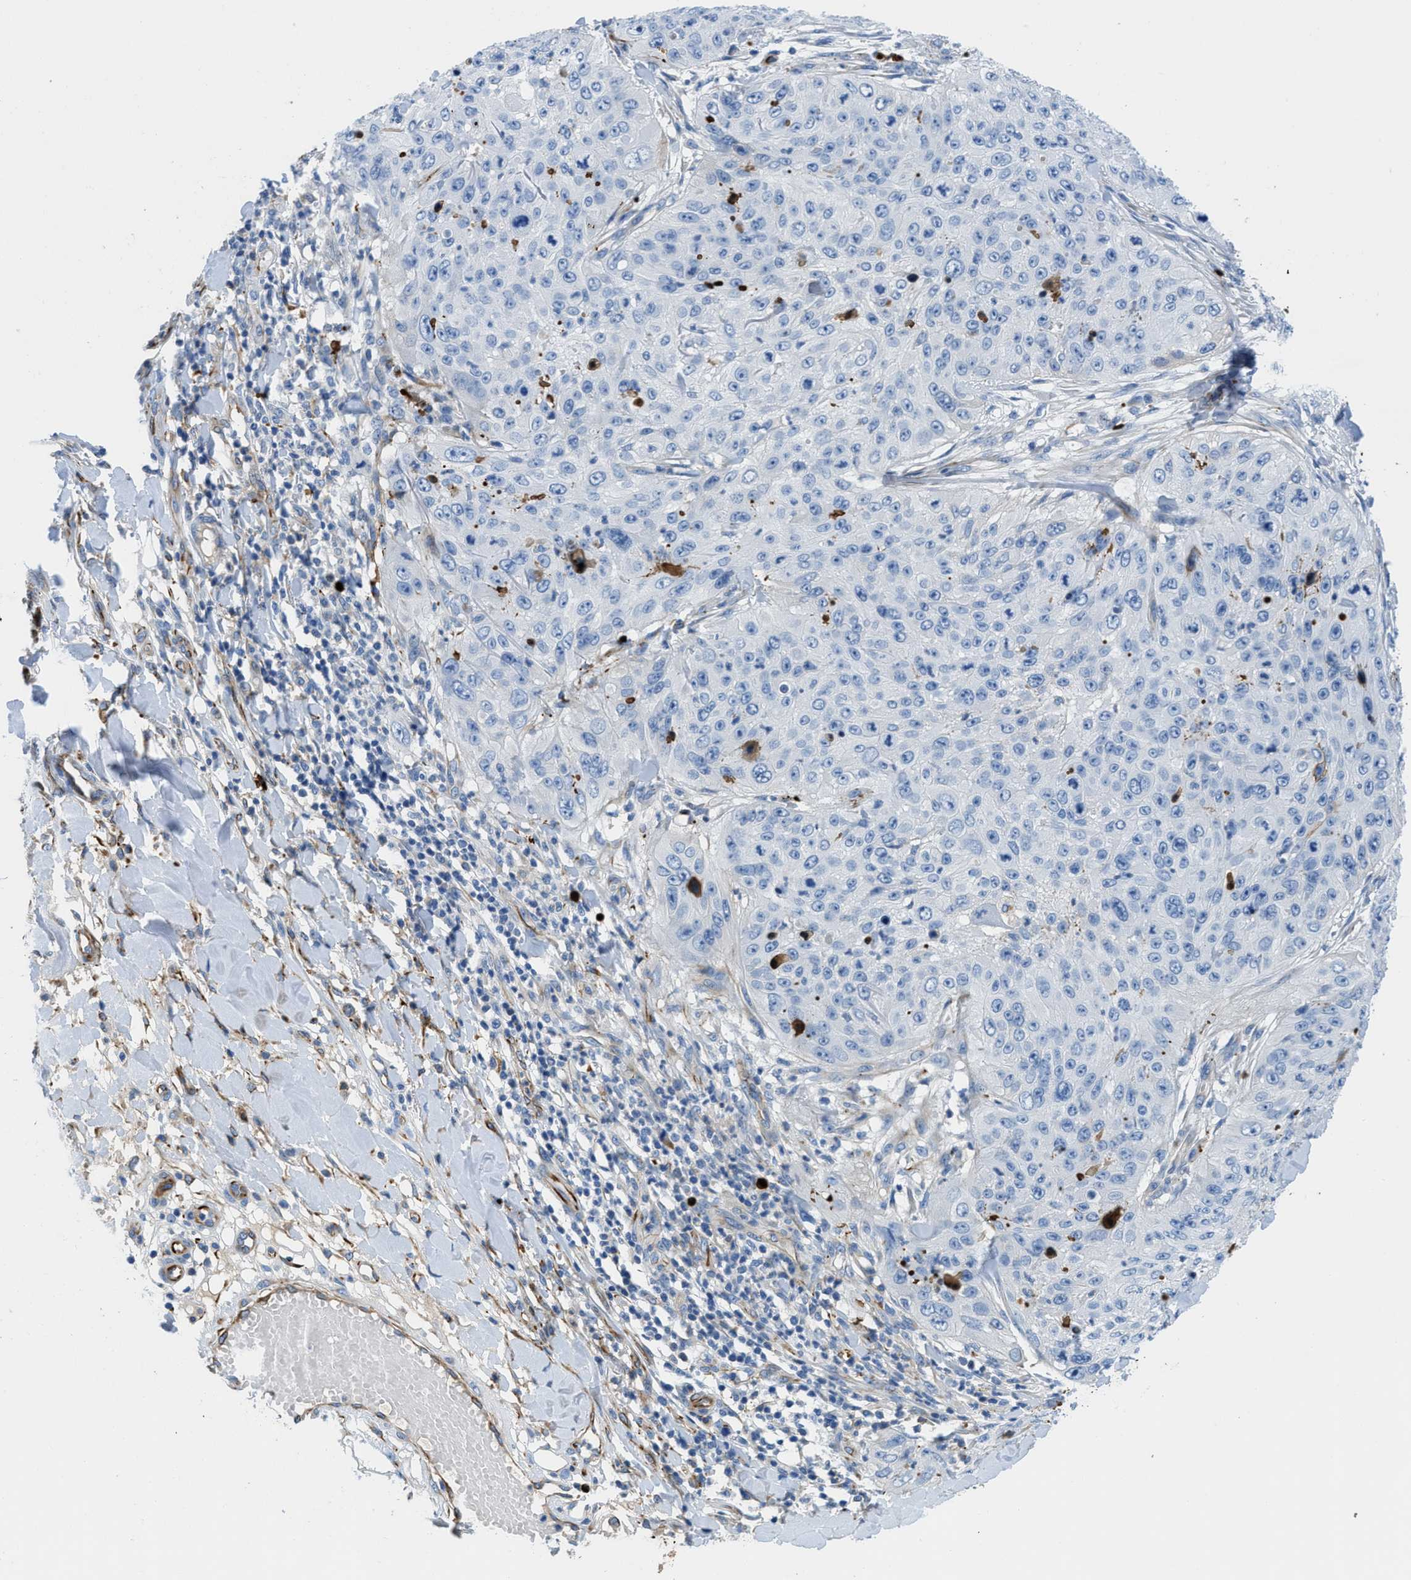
{"staining": {"intensity": "negative", "quantity": "none", "location": "none"}, "tissue": "skin cancer", "cell_type": "Tumor cells", "image_type": "cancer", "snomed": [{"axis": "morphology", "description": "Squamous cell carcinoma, NOS"}, {"axis": "topography", "description": "Skin"}], "caption": "Tumor cells show no significant protein positivity in skin cancer.", "gene": "XCR1", "patient": {"sex": "female", "age": 80}}